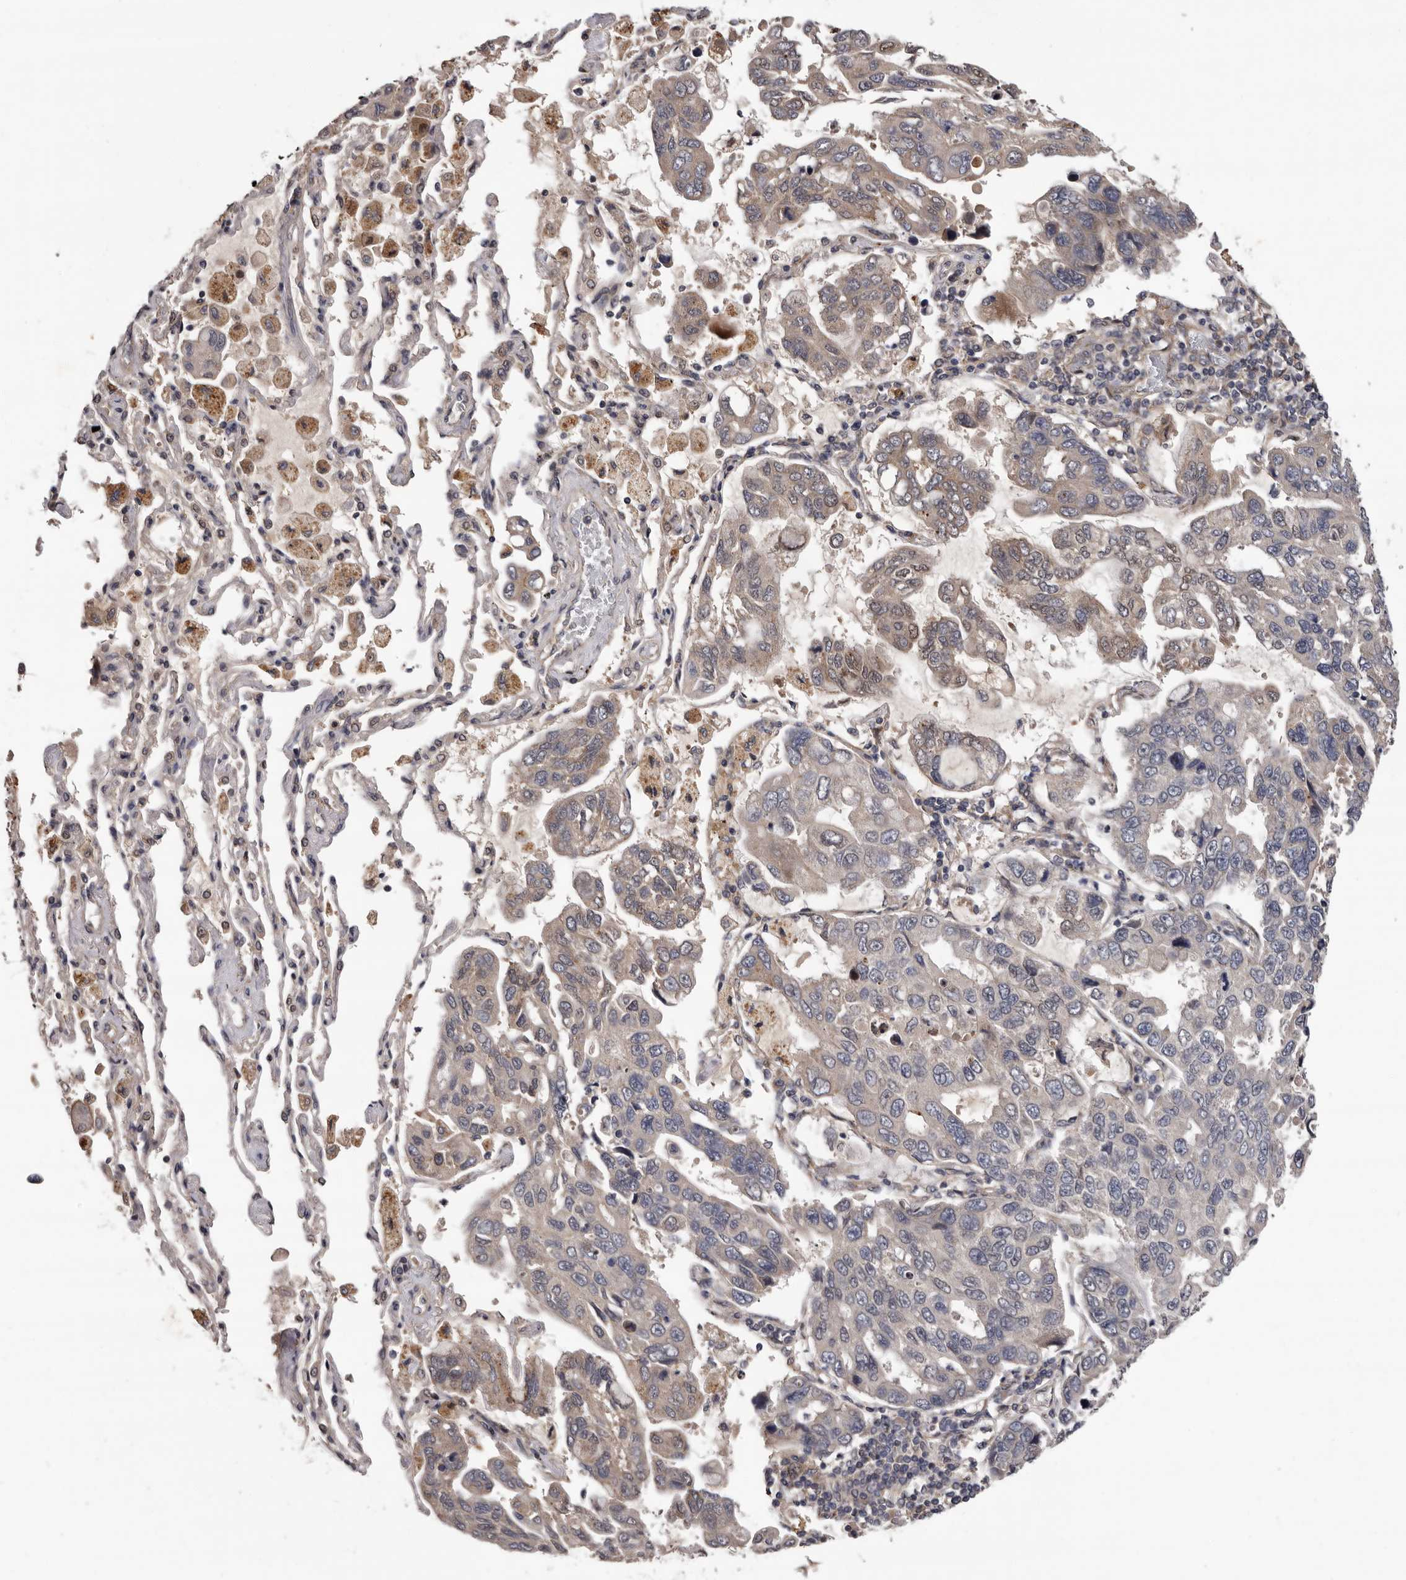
{"staining": {"intensity": "weak", "quantity": "<25%", "location": "cytoplasmic/membranous"}, "tissue": "lung cancer", "cell_type": "Tumor cells", "image_type": "cancer", "snomed": [{"axis": "morphology", "description": "Adenocarcinoma, NOS"}, {"axis": "topography", "description": "Lung"}], "caption": "This is a photomicrograph of immunohistochemistry staining of adenocarcinoma (lung), which shows no staining in tumor cells.", "gene": "PRKD1", "patient": {"sex": "male", "age": 64}}